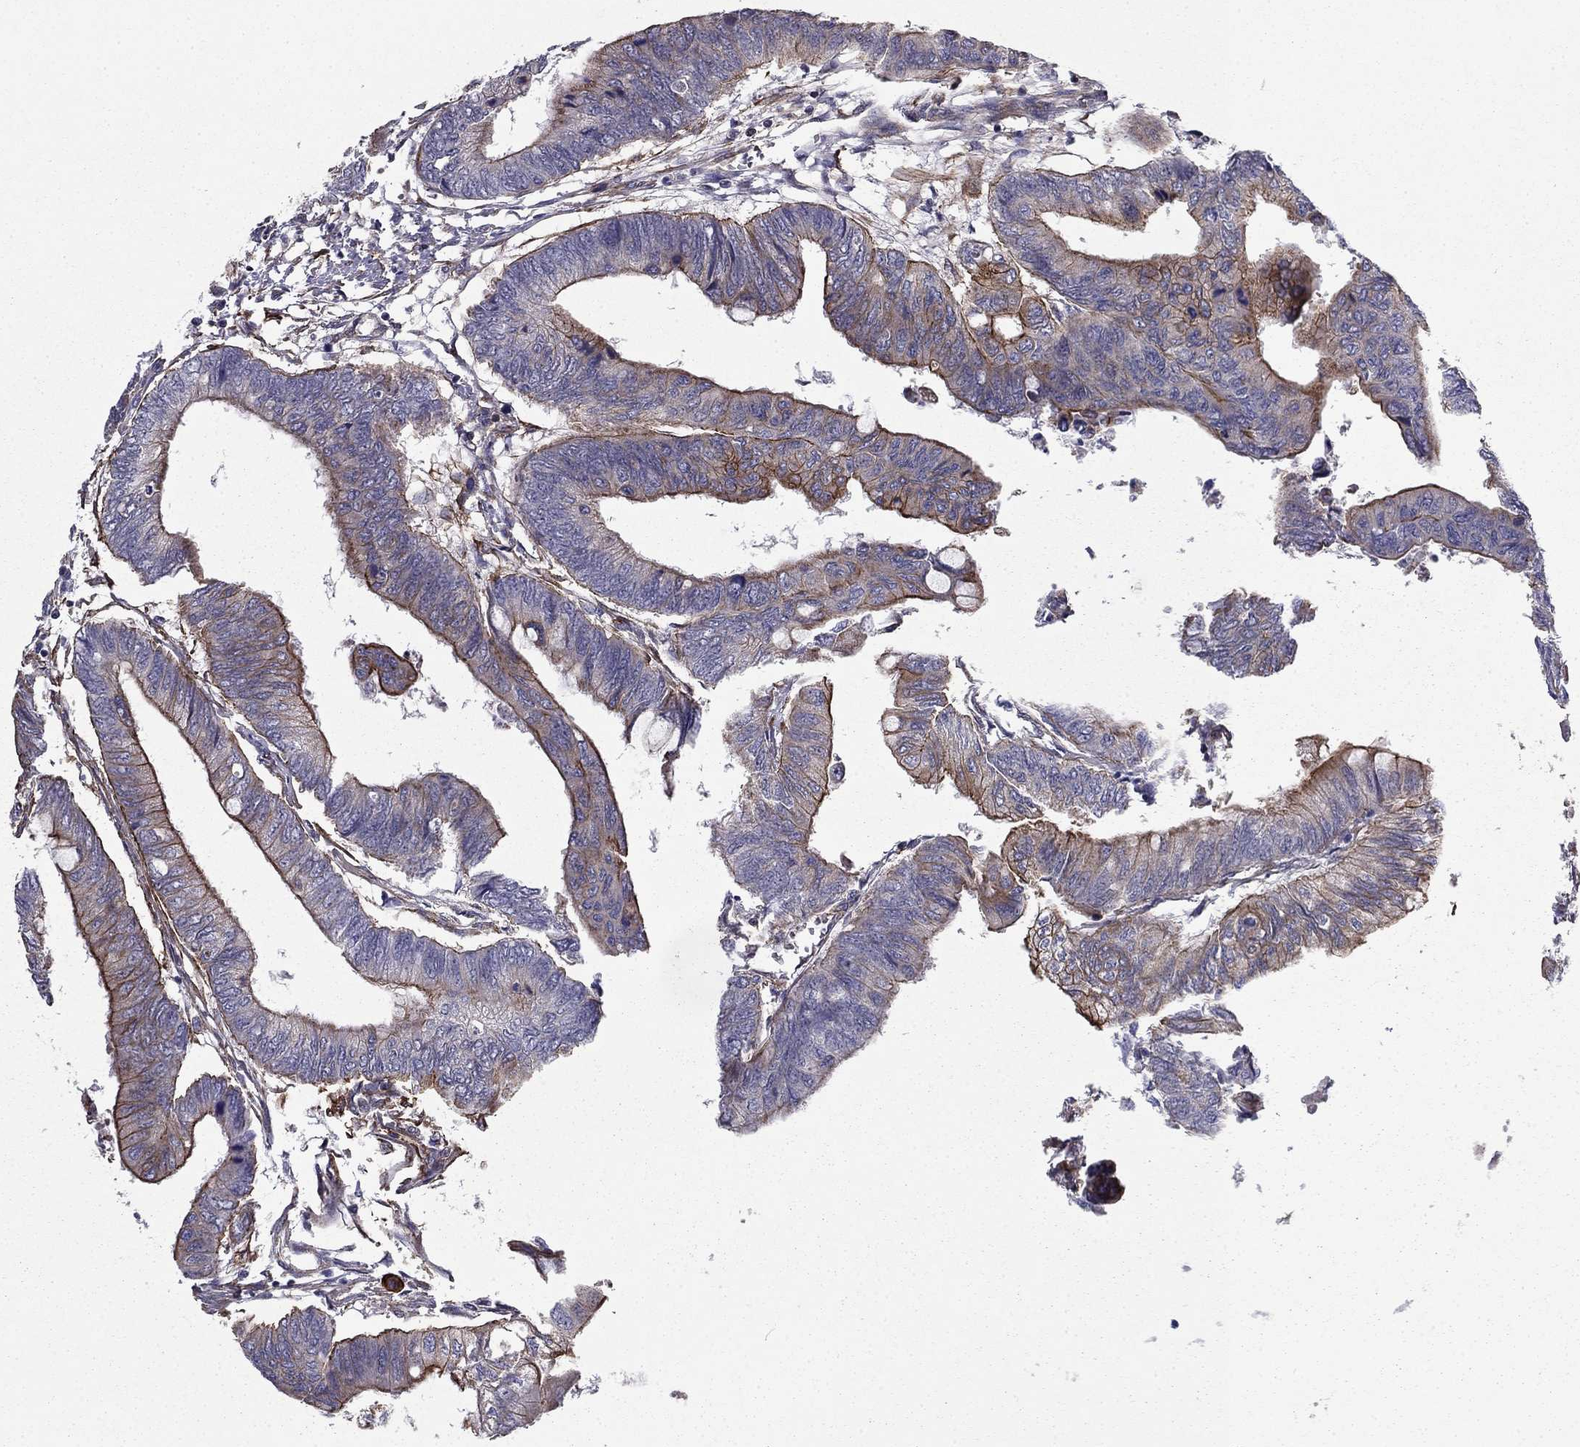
{"staining": {"intensity": "strong", "quantity": "<25%", "location": "cytoplasmic/membranous"}, "tissue": "colorectal cancer", "cell_type": "Tumor cells", "image_type": "cancer", "snomed": [{"axis": "morphology", "description": "Normal tissue, NOS"}, {"axis": "morphology", "description": "Adenocarcinoma, NOS"}, {"axis": "topography", "description": "Rectum"}, {"axis": "topography", "description": "Peripheral nerve tissue"}], "caption": "Tumor cells reveal medium levels of strong cytoplasmic/membranous expression in approximately <25% of cells in colorectal cancer.", "gene": "SHMT1", "patient": {"sex": "male", "age": 92}}